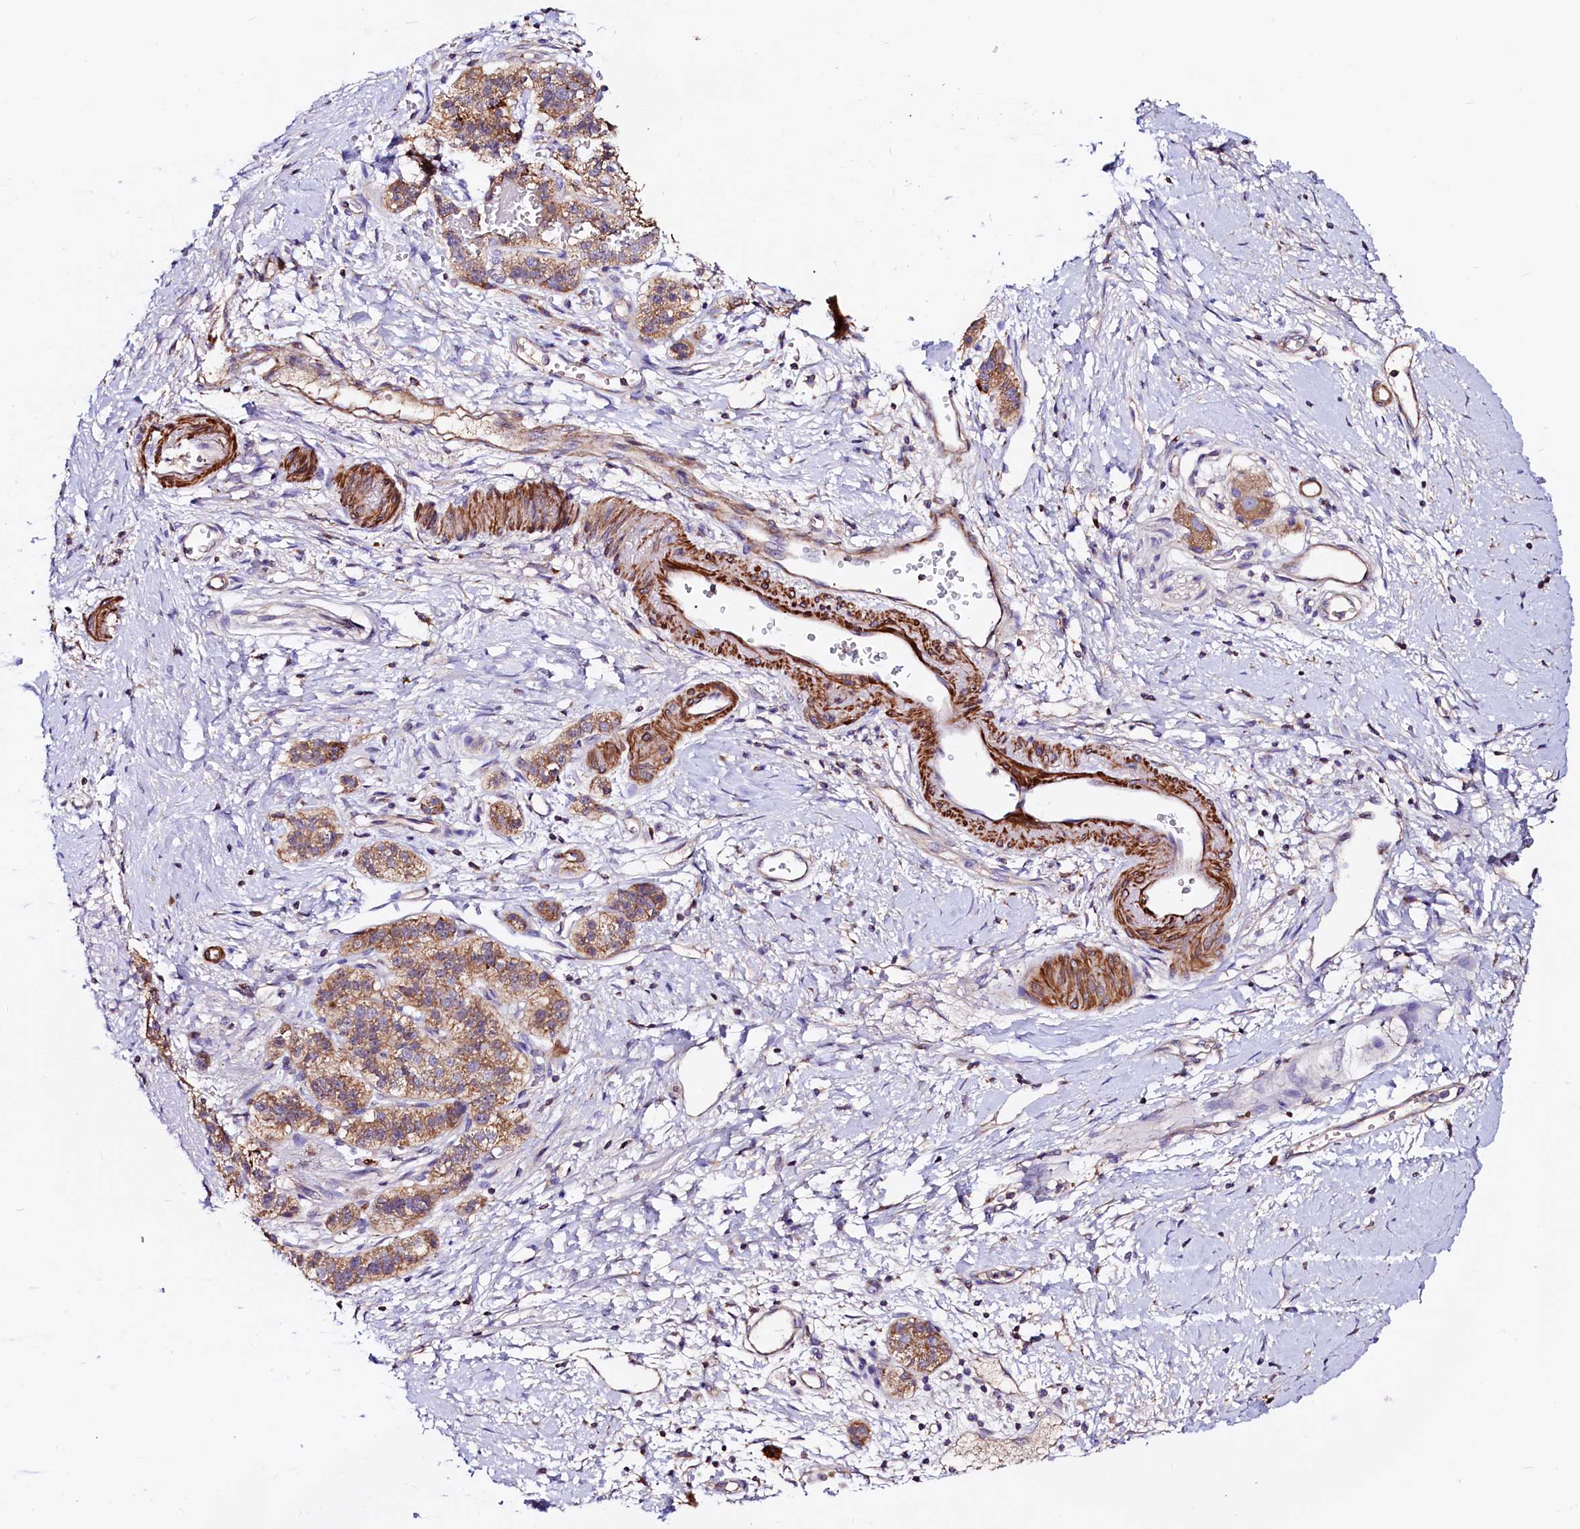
{"staining": {"intensity": "moderate", "quantity": ">75%", "location": "cytoplasmic/membranous"}, "tissue": "pancreatic cancer", "cell_type": "Tumor cells", "image_type": "cancer", "snomed": [{"axis": "morphology", "description": "Adenocarcinoma, NOS"}, {"axis": "topography", "description": "Pancreas"}], "caption": "Protein expression analysis of pancreatic adenocarcinoma reveals moderate cytoplasmic/membranous positivity in about >75% of tumor cells.", "gene": "CIAO3", "patient": {"sex": "male", "age": 50}}